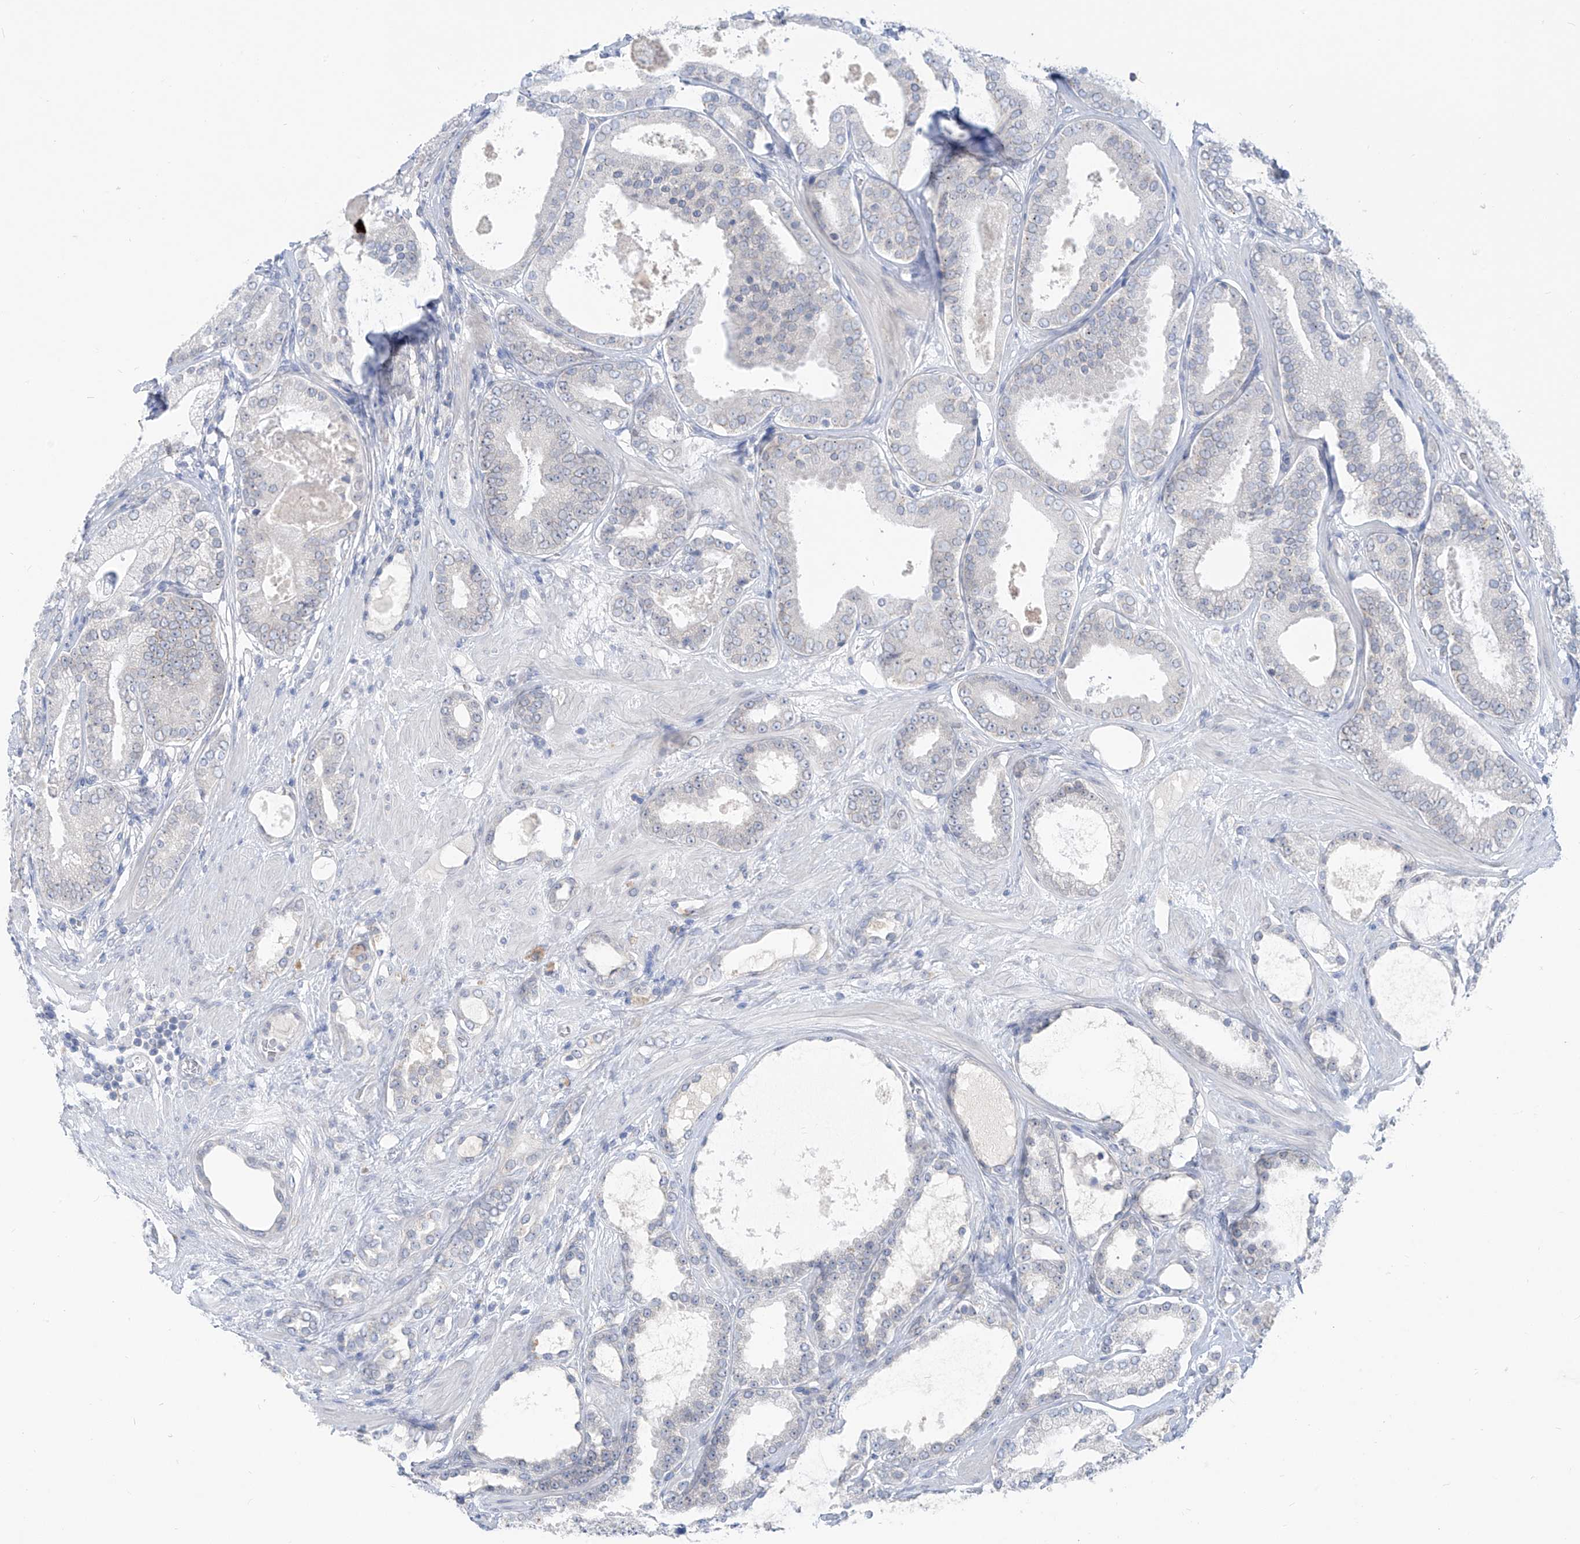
{"staining": {"intensity": "negative", "quantity": "none", "location": "none"}, "tissue": "prostate cancer", "cell_type": "Tumor cells", "image_type": "cancer", "snomed": [{"axis": "morphology", "description": "Adenocarcinoma, High grade"}, {"axis": "topography", "description": "Prostate"}], "caption": "Protein analysis of prostate cancer exhibits no significant expression in tumor cells.", "gene": "KRTAP25-1", "patient": {"sex": "male", "age": 60}}